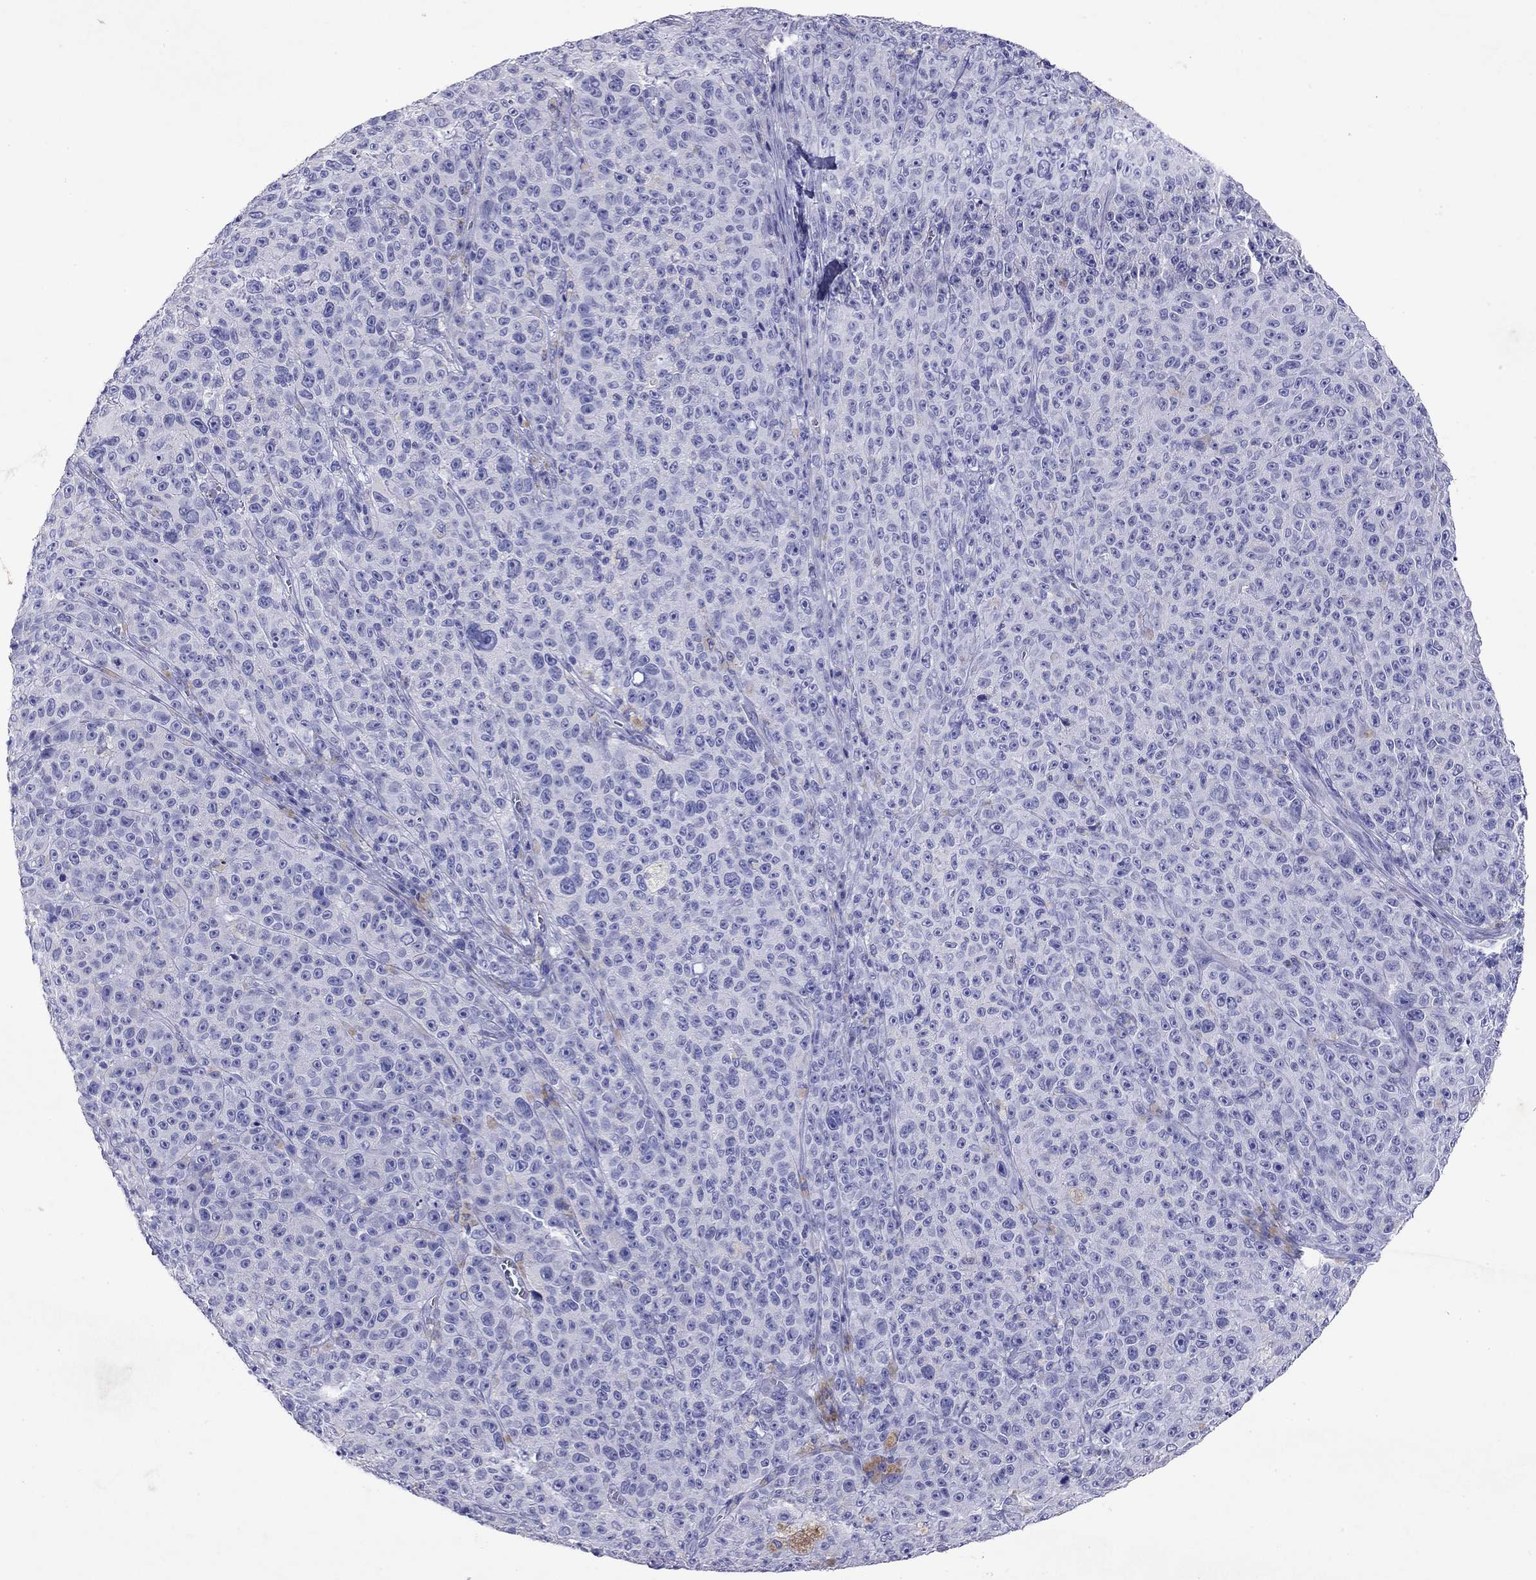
{"staining": {"intensity": "negative", "quantity": "none", "location": "none"}, "tissue": "melanoma", "cell_type": "Tumor cells", "image_type": "cancer", "snomed": [{"axis": "morphology", "description": "Malignant melanoma, NOS"}, {"axis": "topography", "description": "Skin"}], "caption": "Immunohistochemistry (IHC) image of neoplastic tissue: malignant melanoma stained with DAB (3,3'-diaminobenzidine) displays no significant protein expression in tumor cells.", "gene": "ARMC12", "patient": {"sex": "female", "age": 82}}